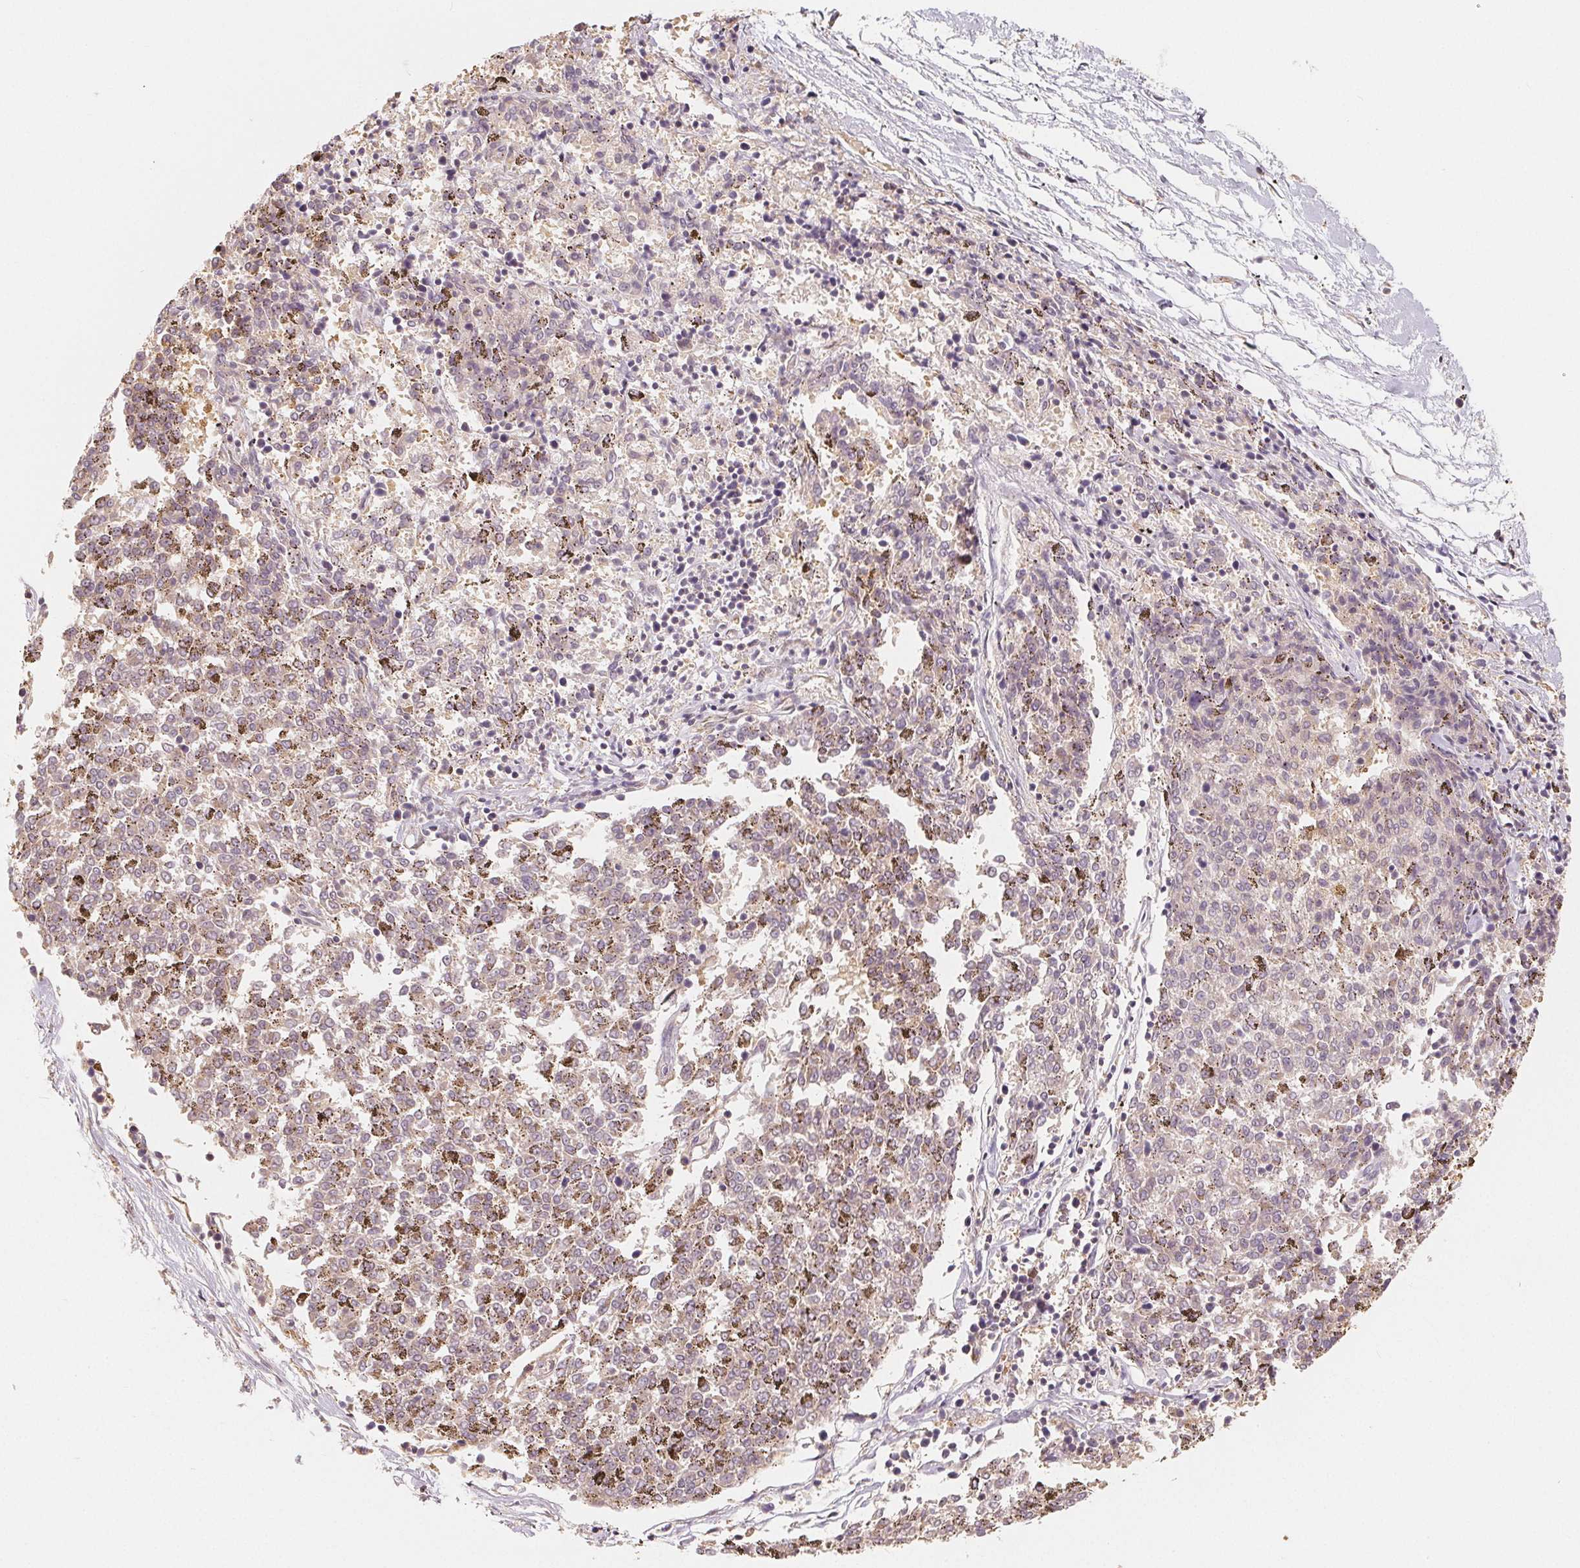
{"staining": {"intensity": "negative", "quantity": "none", "location": "none"}, "tissue": "melanoma", "cell_type": "Tumor cells", "image_type": "cancer", "snomed": [{"axis": "morphology", "description": "Malignant melanoma, NOS"}, {"axis": "topography", "description": "Skin"}], "caption": "Immunohistochemistry (IHC) of human melanoma reveals no staining in tumor cells.", "gene": "GUSB", "patient": {"sex": "female", "age": 72}}